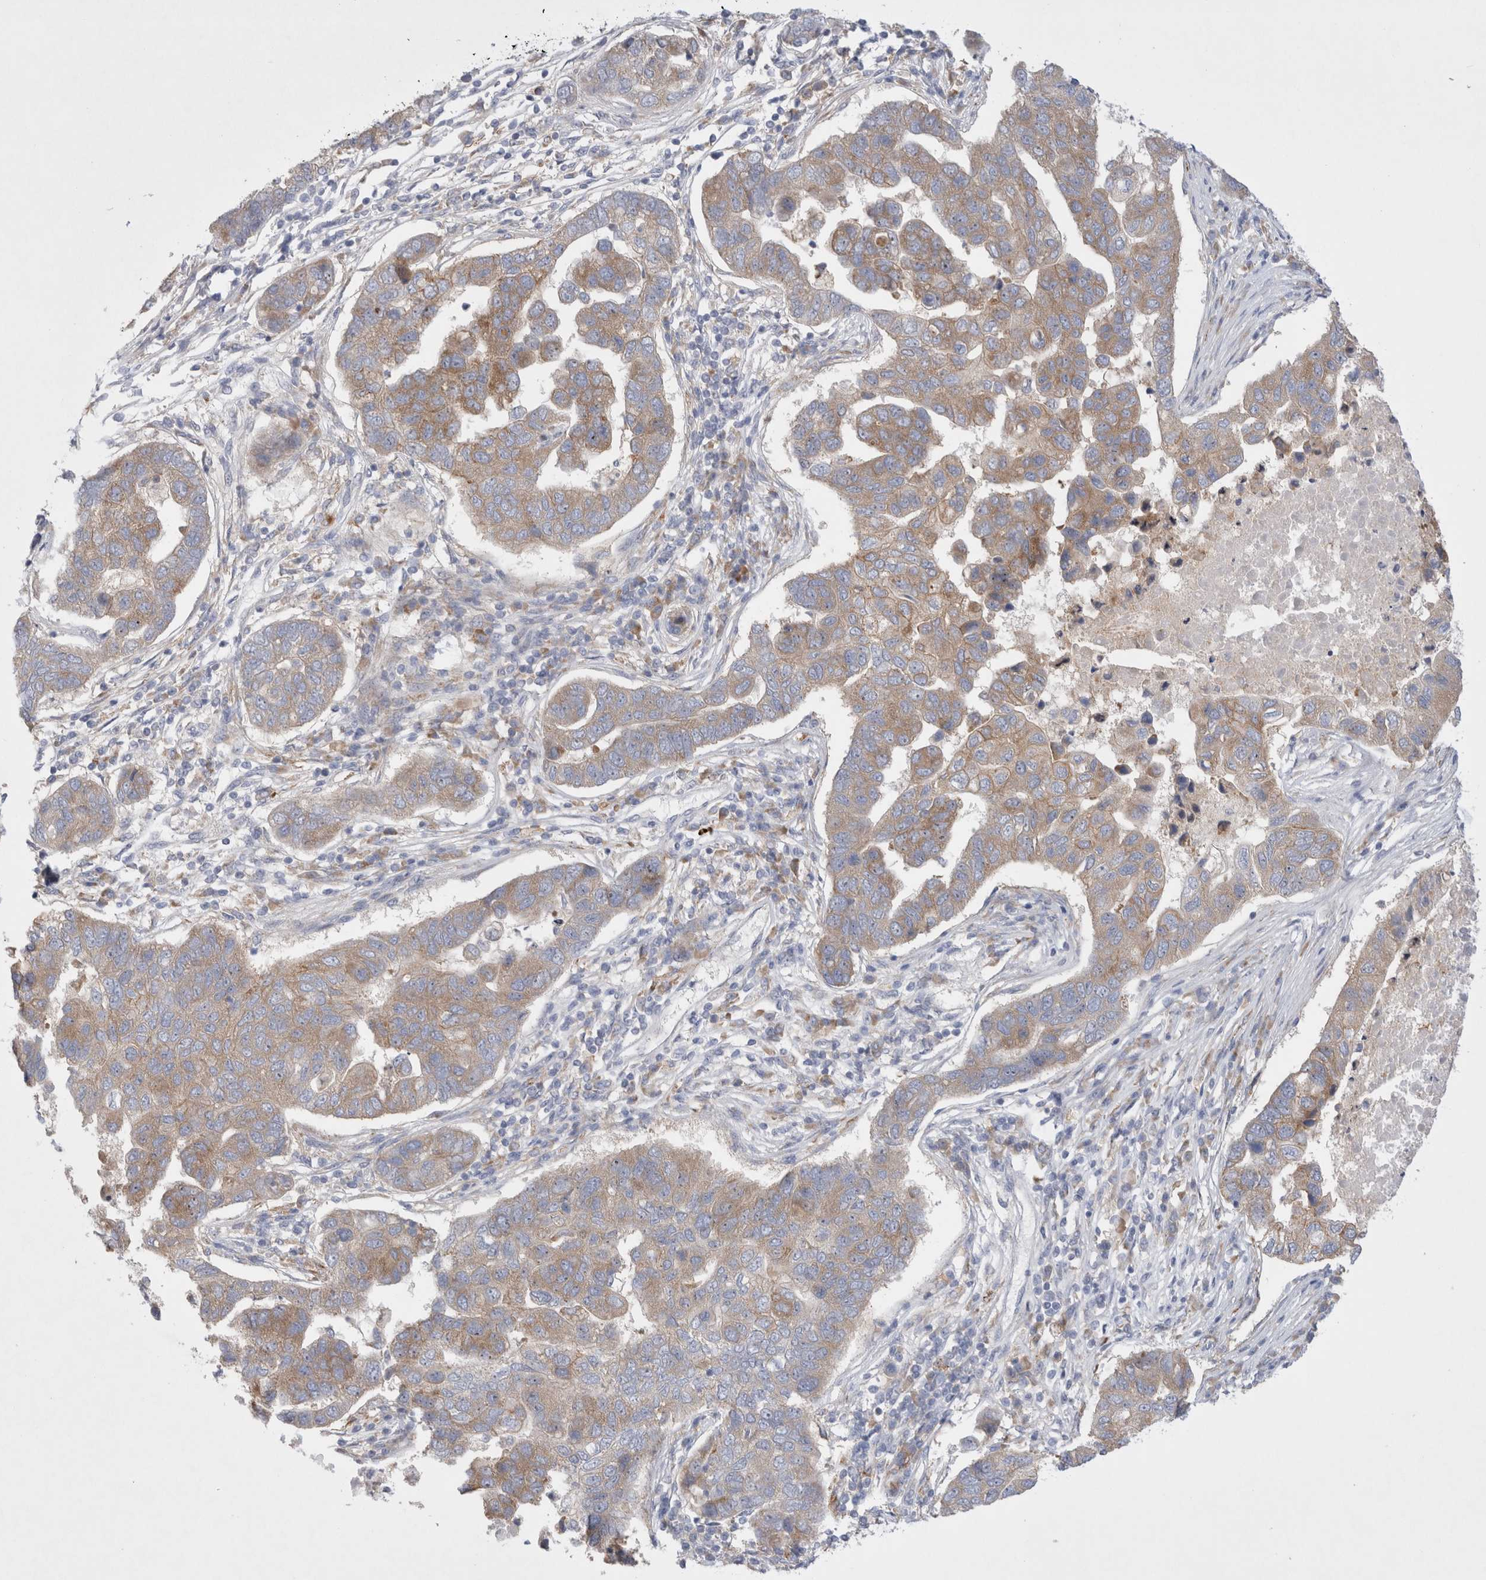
{"staining": {"intensity": "moderate", "quantity": "25%-75%", "location": "cytoplasmic/membranous"}, "tissue": "pancreatic cancer", "cell_type": "Tumor cells", "image_type": "cancer", "snomed": [{"axis": "morphology", "description": "Adenocarcinoma, NOS"}, {"axis": "topography", "description": "Pancreas"}], "caption": "Human pancreatic adenocarcinoma stained with a protein marker shows moderate staining in tumor cells.", "gene": "RBM12B", "patient": {"sex": "female", "age": 61}}